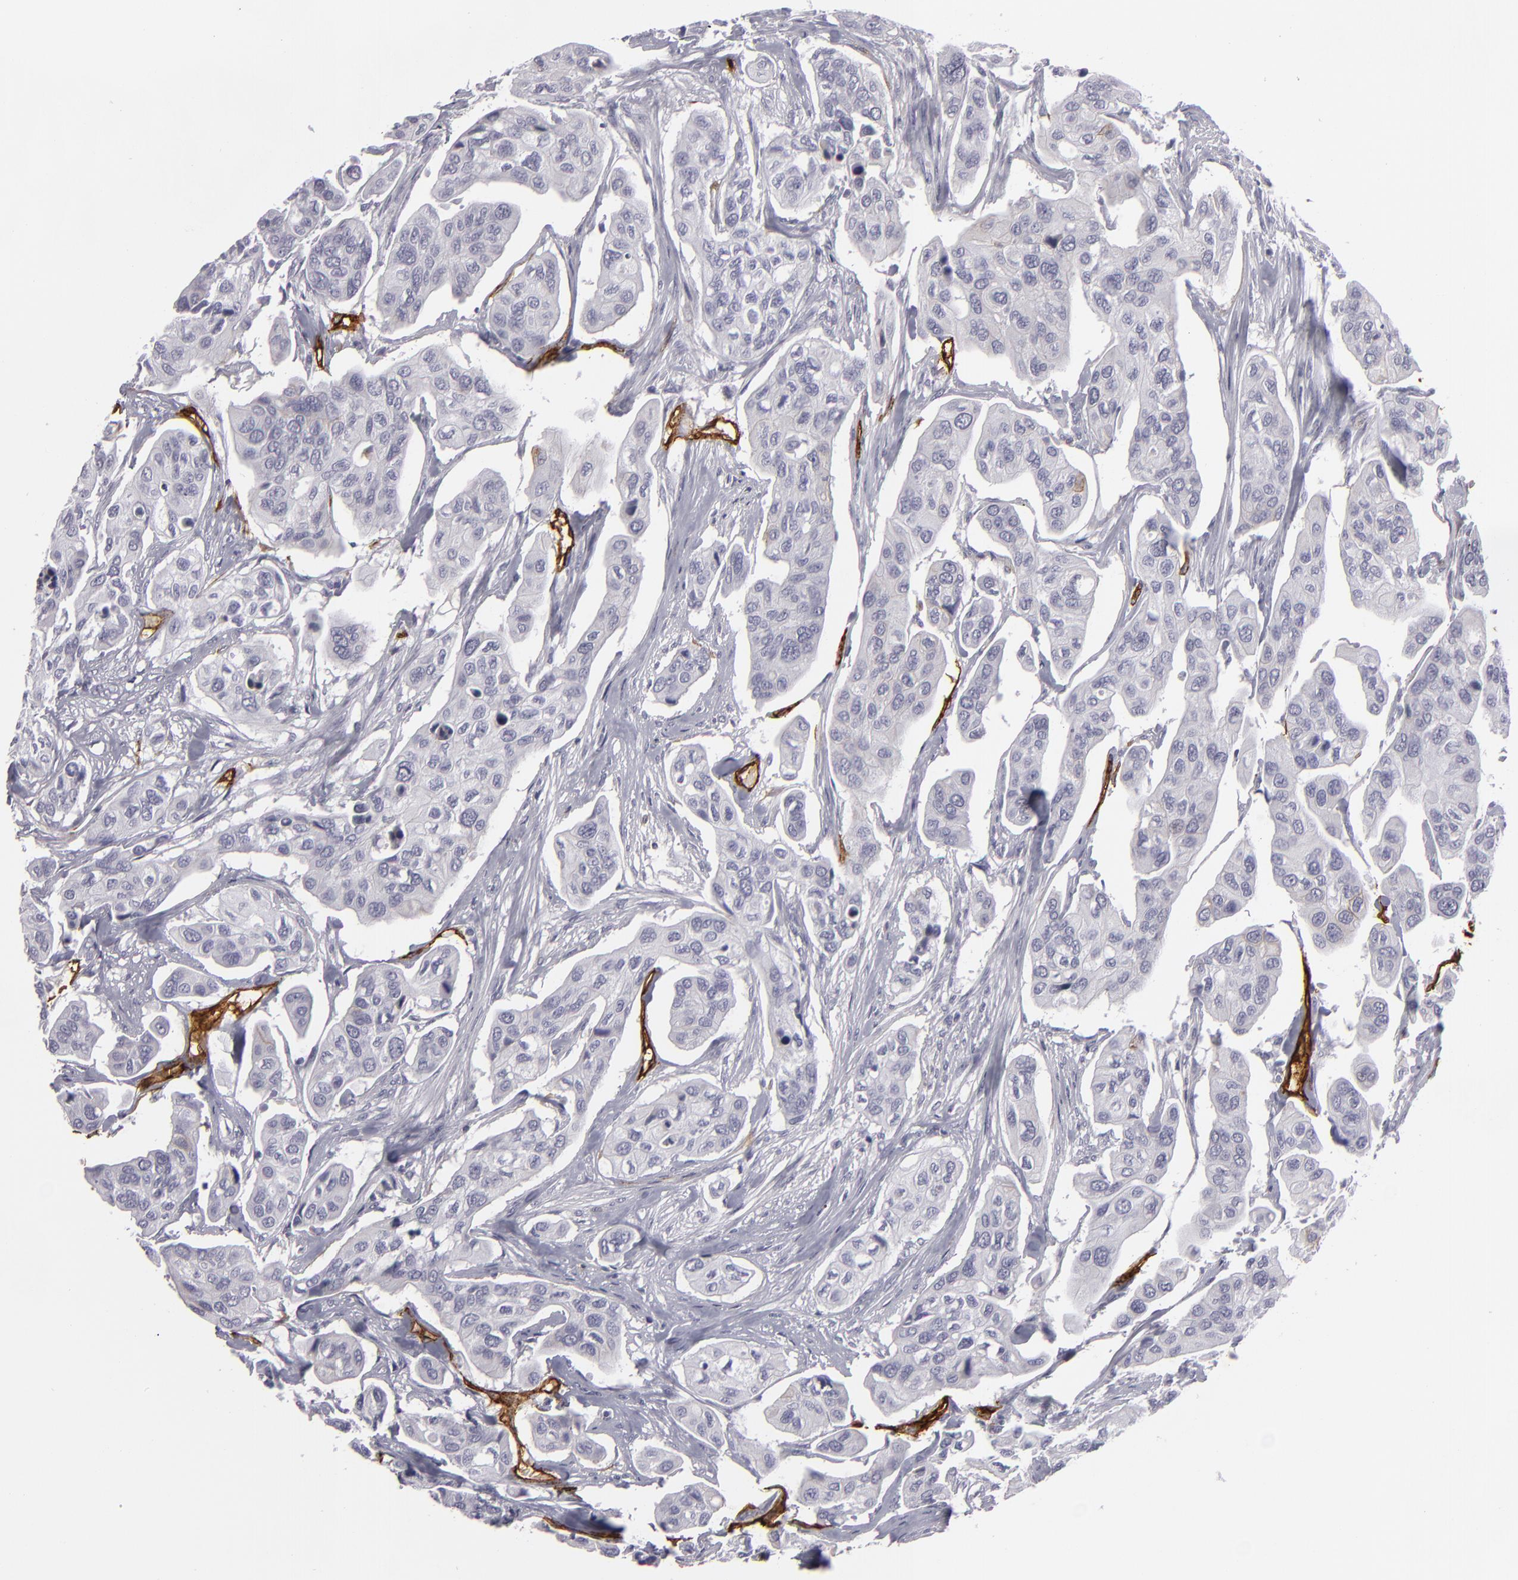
{"staining": {"intensity": "negative", "quantity": "none", "location": "none"}, "tissue": "urothelial cancer", "cell_type": "Tumor cells", "image_type": "cancer", "snomed": [{"axis": "morphology", "description": "Adenocarcinoma, NOS"}, {"axis": "topography", "description": "Urinary bladder"}], "caption": "Tumor cells show no significant staining in urothelial cancer.", "gene": "MCAM", "patient": {"sex": "male", "age": 61}}